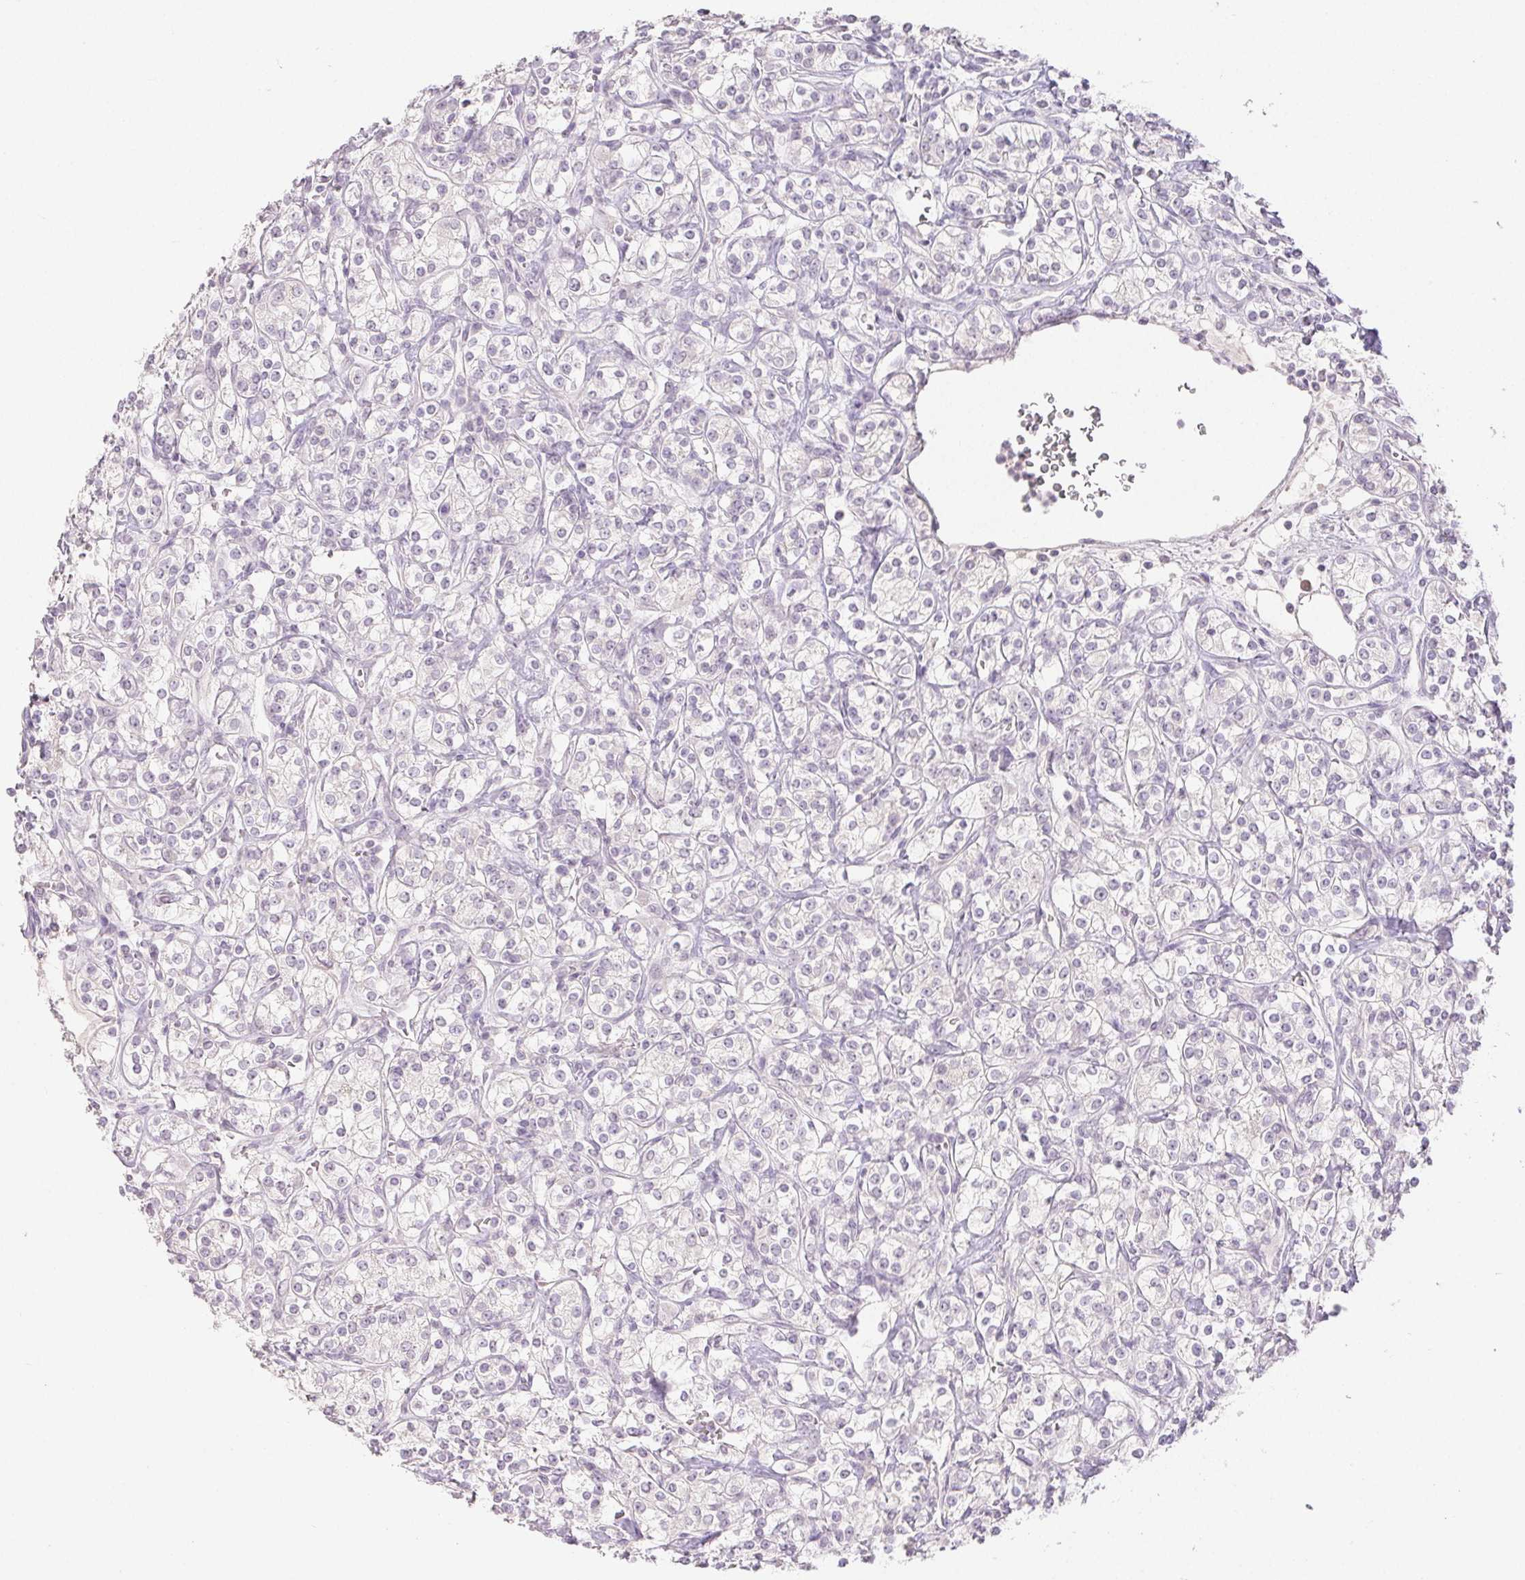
{"staining": {"intensity": "negative", "quantity": "none", "location": "none"}, "tissue": "renal cancer", "cell_type": "Tumor cells", "image_type": "cancer", "snomed": [{"axis": "morphology", "description": "Adenocarcinoma, NOS"}, {"axis": "topography", "description": "Kidney"}], "caption": "DAB immunohistochemical staining of renal cancer shows no significant expression in tumor cells. (Stains: DAB immunohistochemistry with hematoxylin counter stain, Microscopy: brightfield microscopy at high magnification).", "gene": "PI3", "patient": {"sex": "male", "age": 77}}